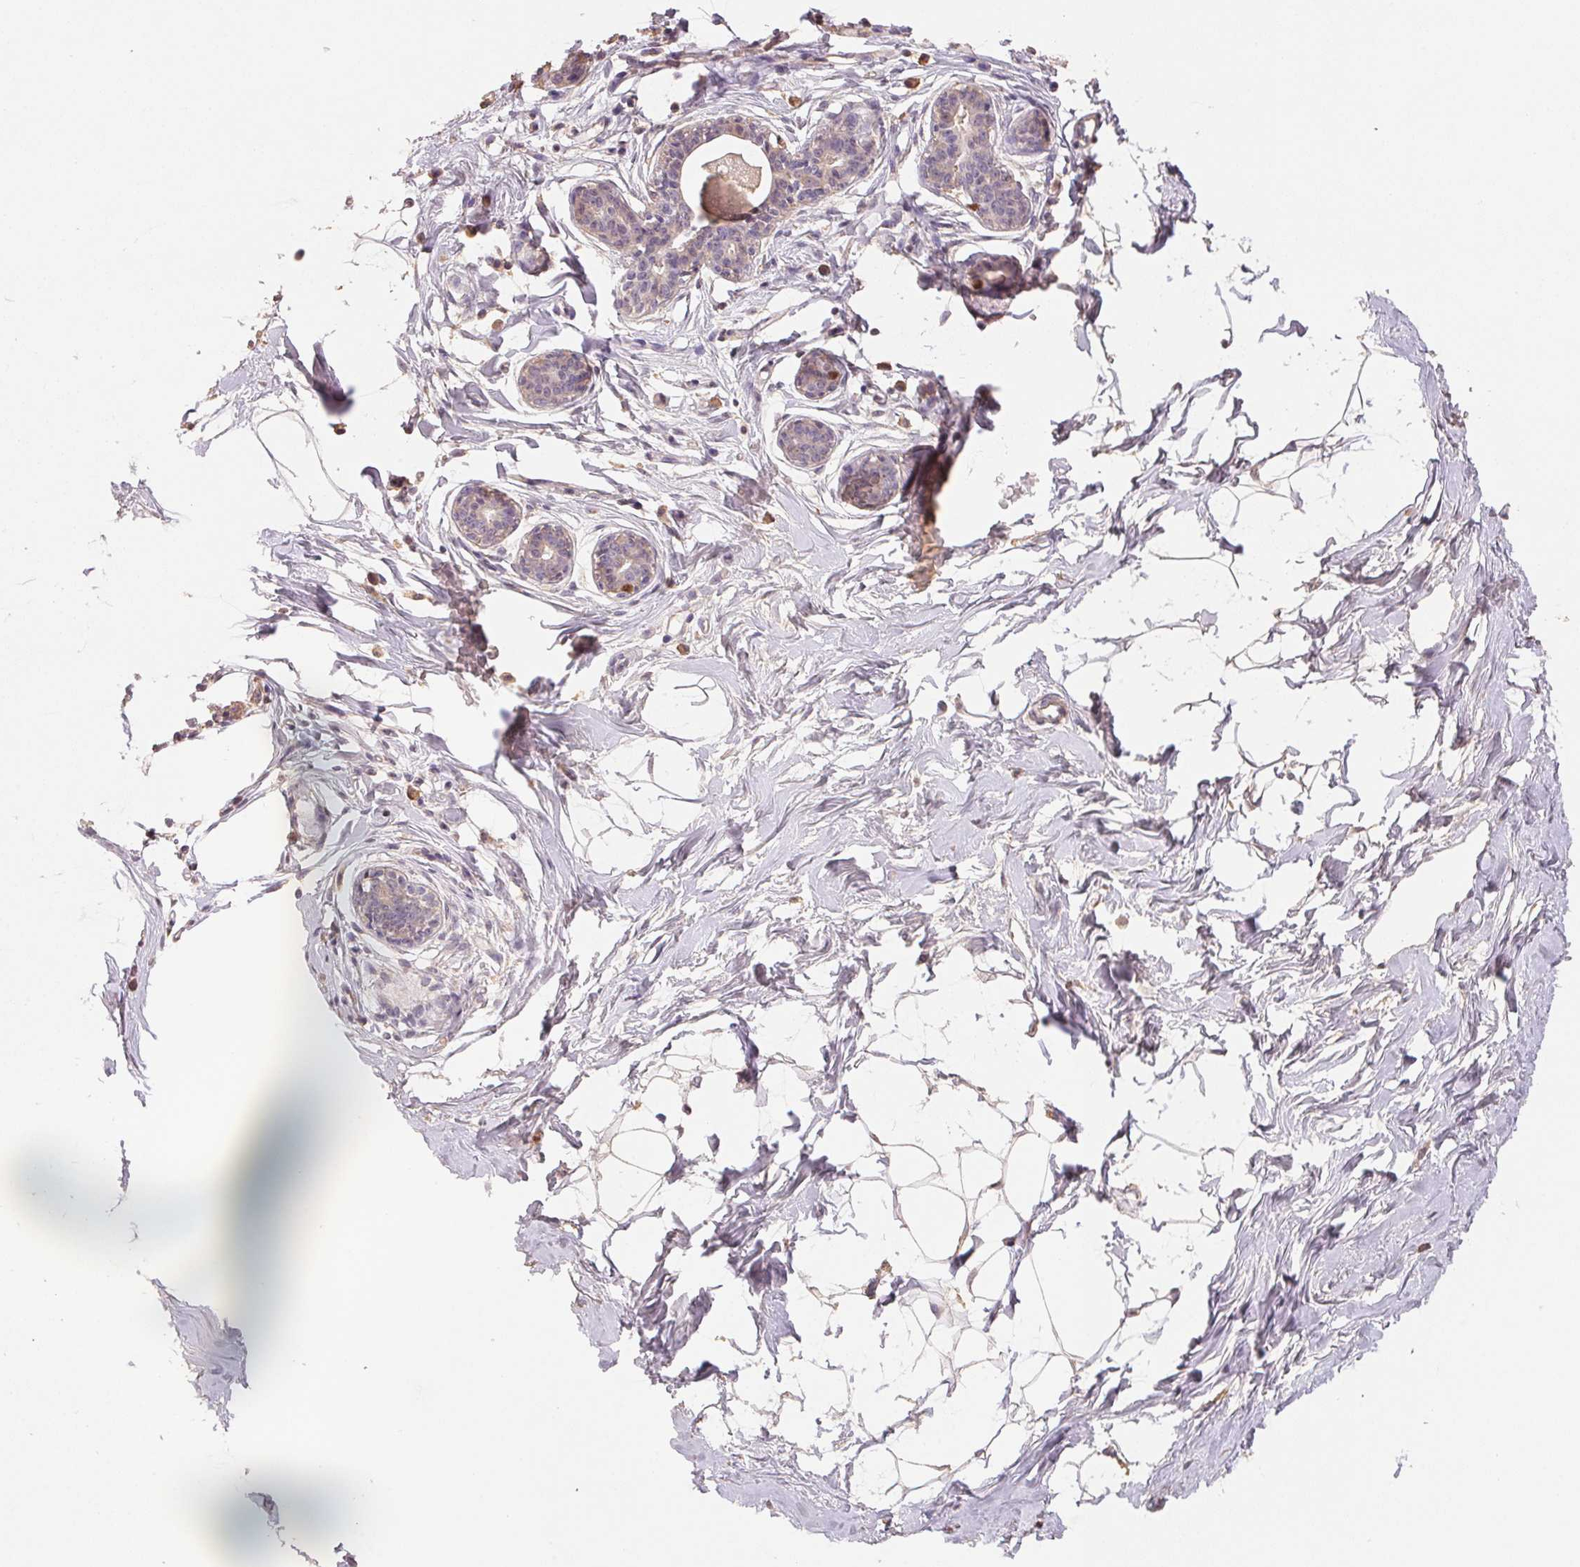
{"staining": {"intensity": "negative", "quantity": "none", "location": "none"}, "tissue": "breast", "cell_type": "Adipocytes", "image_type": "normal", "snomed": [{"axis": "morphology", "description": "Normal tissue, NOS"}, {"axis": "topography", "description": "Breast"}], "caption": "This is a micrograph of immunohistochemistry staining of normal breast, which shows no positivity in adipocytes. Nuclei are stained in blue.", "gene": "CENPF", "patient": {"sex": "female", "age": 45}}